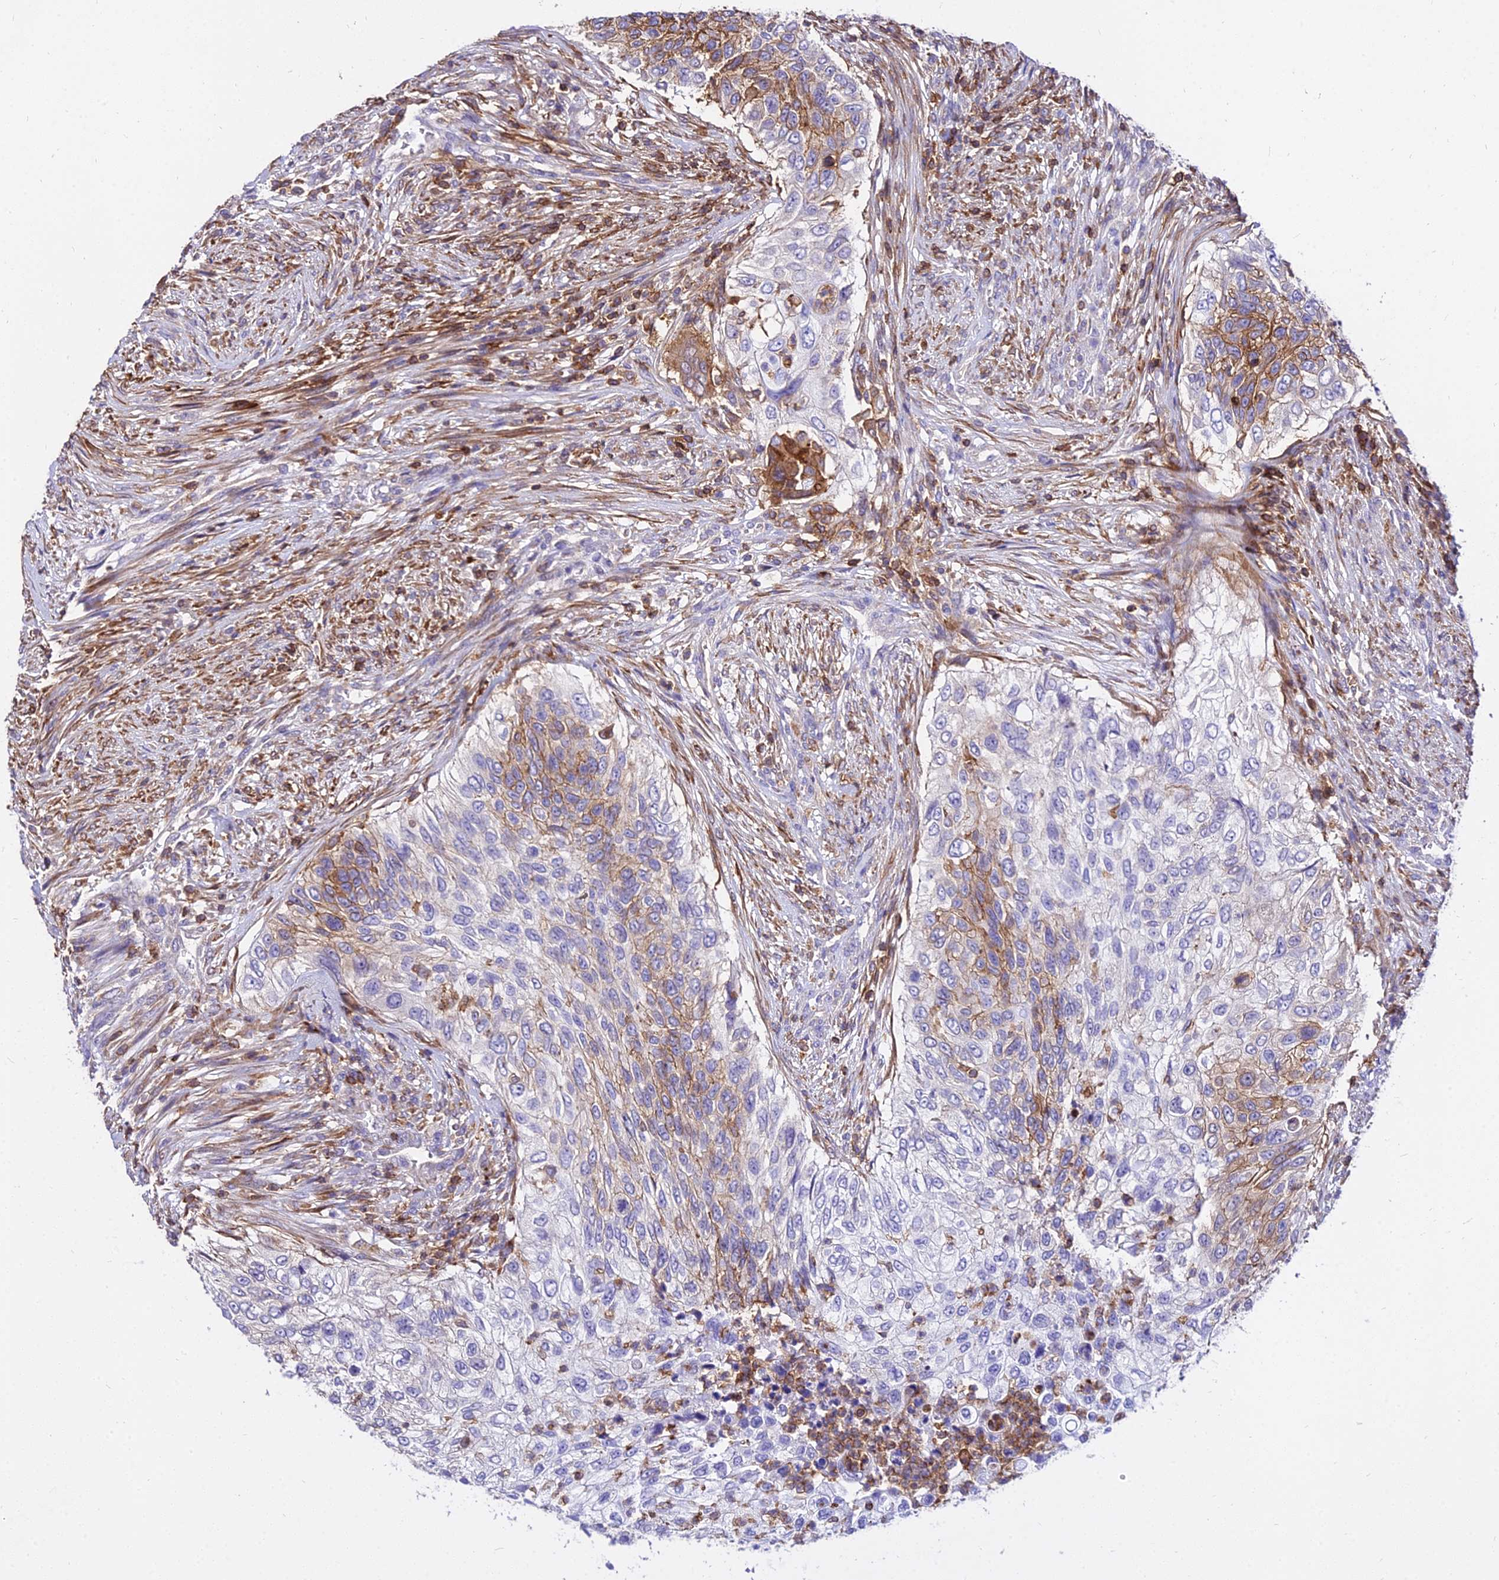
{"staining": {"intensity": "moderate", "quantity": "<25%", "location": "cytoplasmic/membranous"}, "tissue": "urothelial cancer", "cell_type": "Tumor cells", "image_type": "cancer", "snomed": [{"axis": "morphology", "description": "Urothelial carcinoma, High grade"}, {"axis": "topography", "description": "Urinary bladder"}], "caption": "This histopathology image exhibits urothelial cancer stained with immunohistochemistry to label a protein in brown. The cytoplasmic/membranous of tumor cells show moderate positivity for the protein. Nuclei are counter-stained blue.", "gene": "CSRP1", "patient": {"sex": "female", "age": 60}}